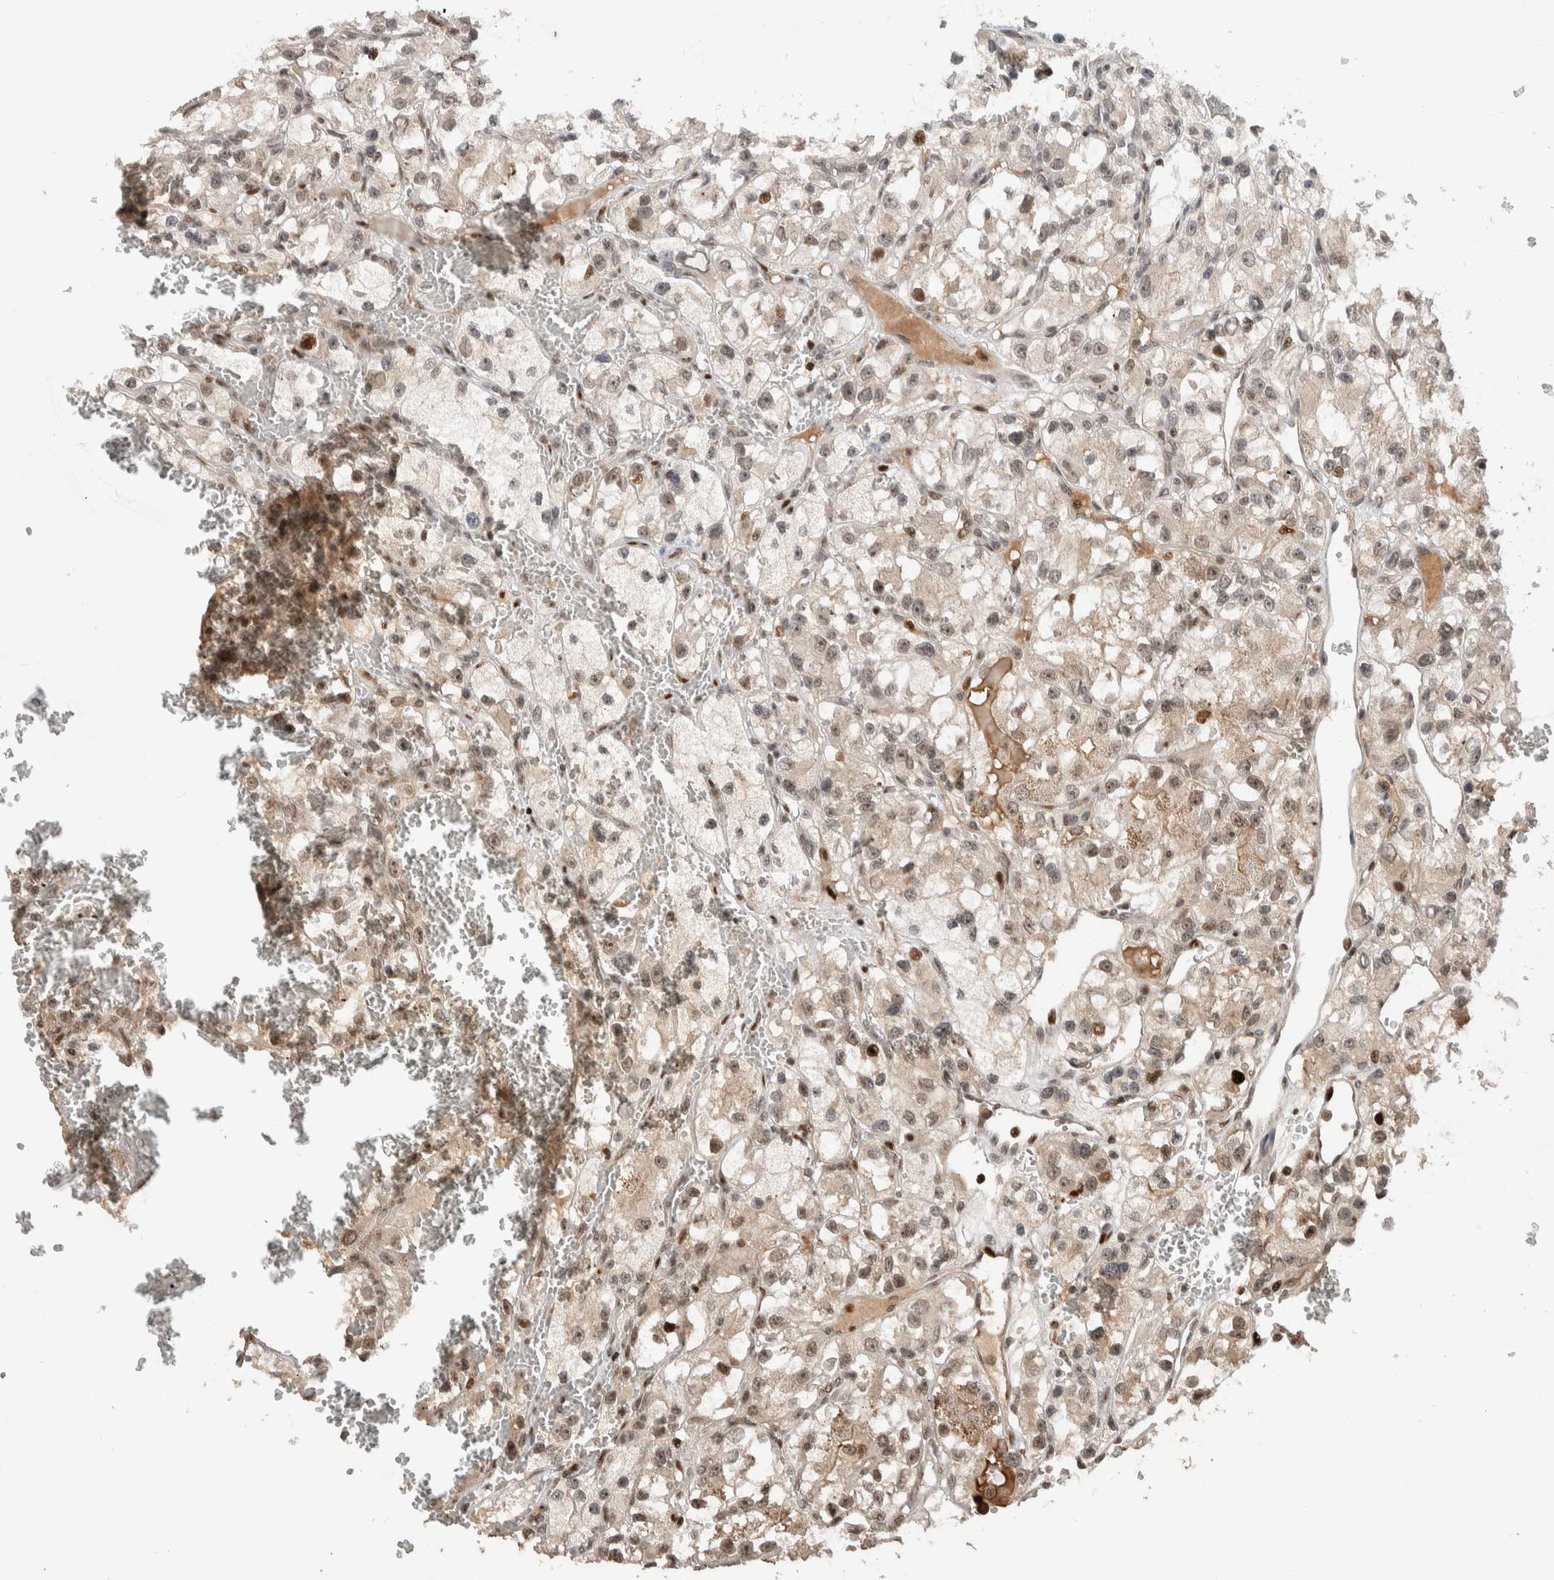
{"staining": {"intensity": "weak", "quantity": "<25%", "location": "nuclear"}, "tissue": "renal cancer", "cell_type": "Tumor cells", "image_type": "cancer", "snomed": [{"axis": "morphology", "description": "Adenocarcinoma, NOS"}, {"axis": "topography", "description": "Kidney"}], "caption": "IHC of renal cancer shows no expression in tumor cells.", "gene": "ZNF521", "patient": {"sex": "female", "age": 57}}